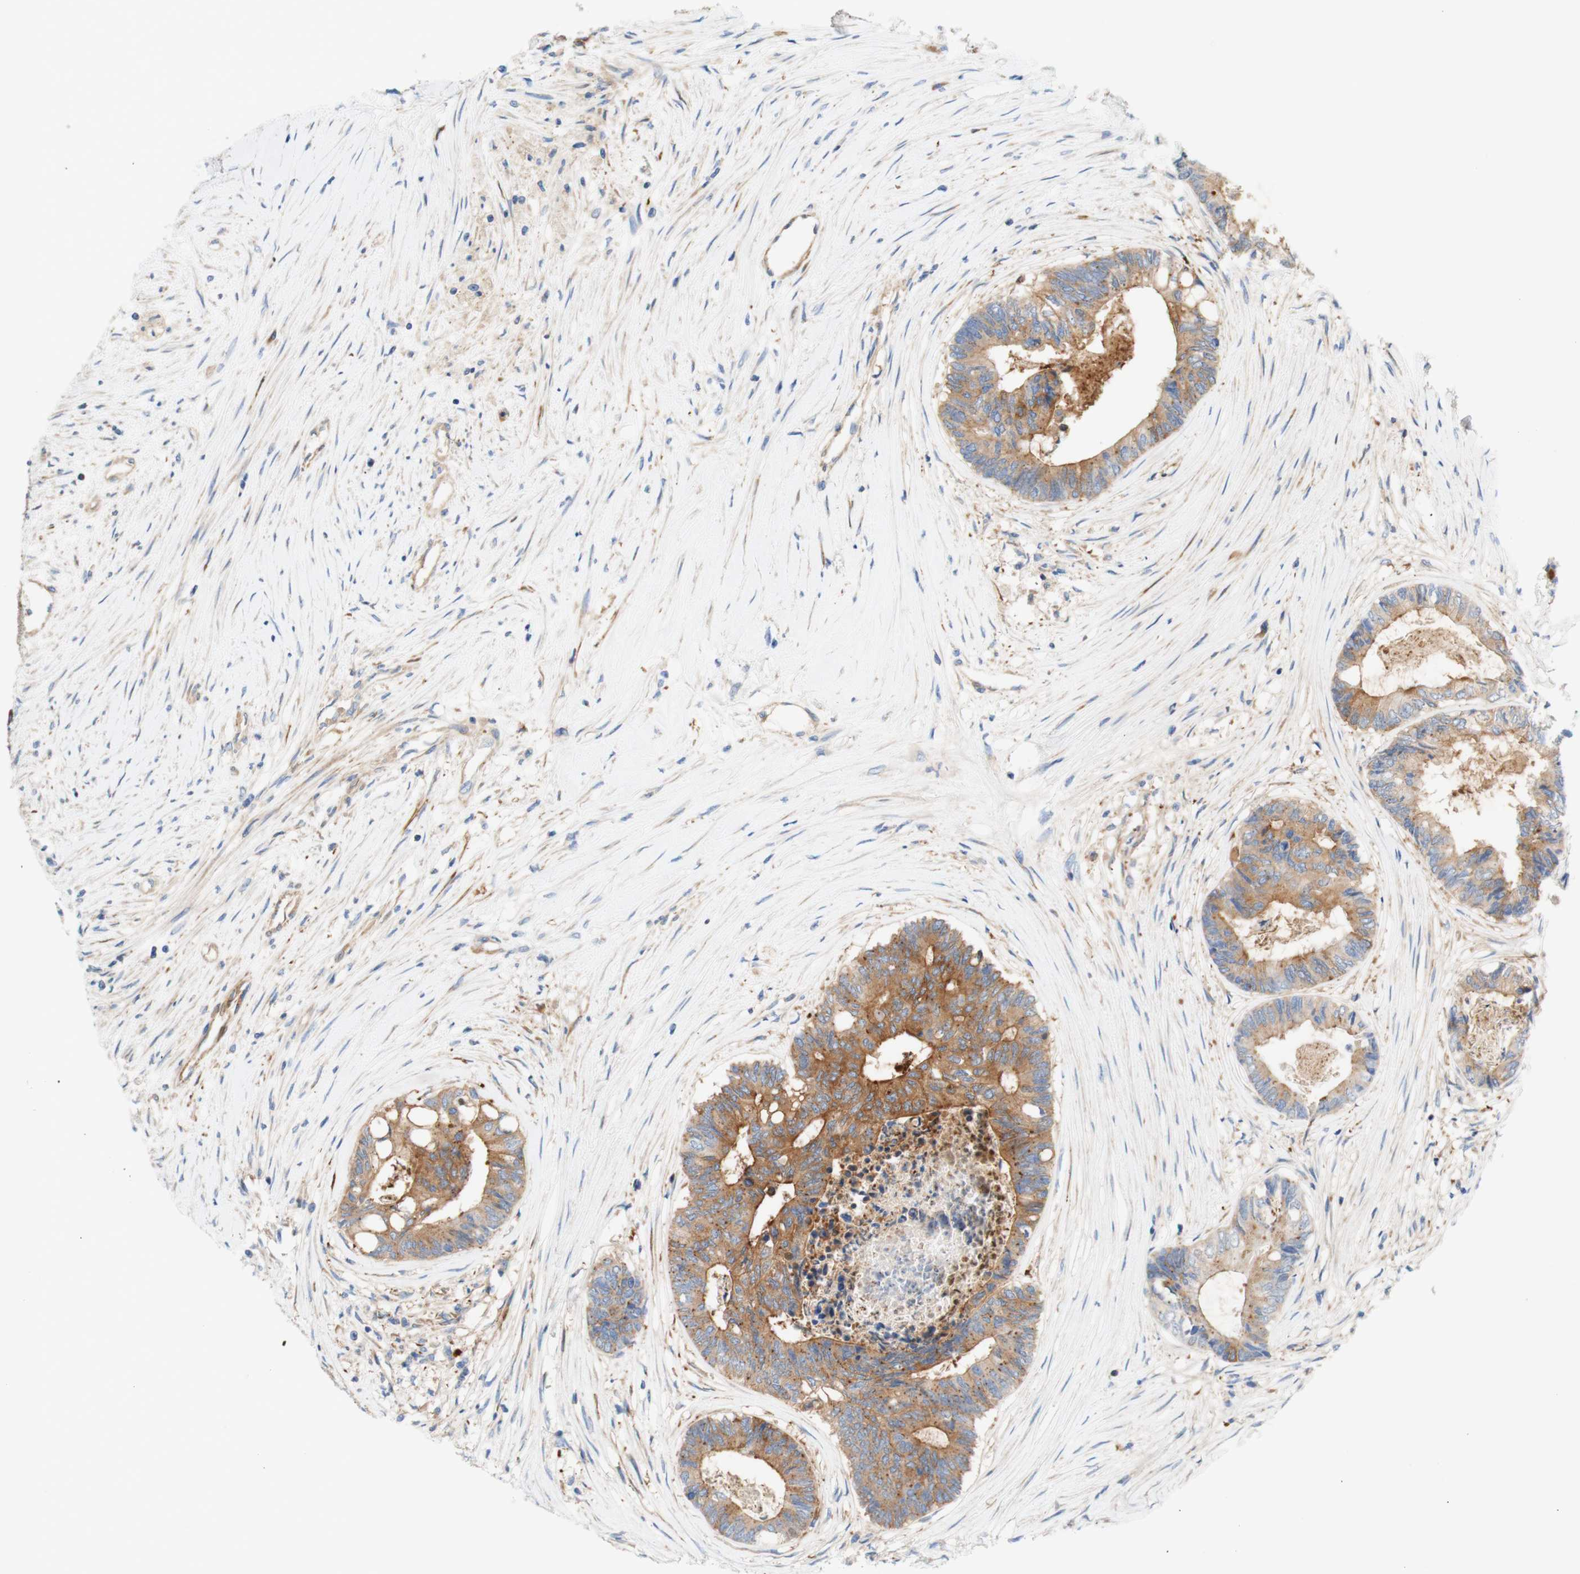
{"staining": {"intensity": "moderate", "quantity": ">75%", "location": "cytoplasmic/membranous"}, "tissue": "colorectal cancer", "cell_type": "Tumor cells", "image_type": "cancer", "snomed": [{"axis": "morphology", "description": "Adenocarcinoma, NOS"}, {"axis": "topography", "description": "Rectum"}], "caption": "High-magnification brightfield microscopy of colorectal adenocarcinoma stained with DAB (brown) and counterstained with hematoxylin (blue). tumor cells exhibit moderate cytoplasmic/membranous staining is appreciated in about>75% of cells.", "gene": "STOM", "patient": {"sex": "male", "age": 63}}